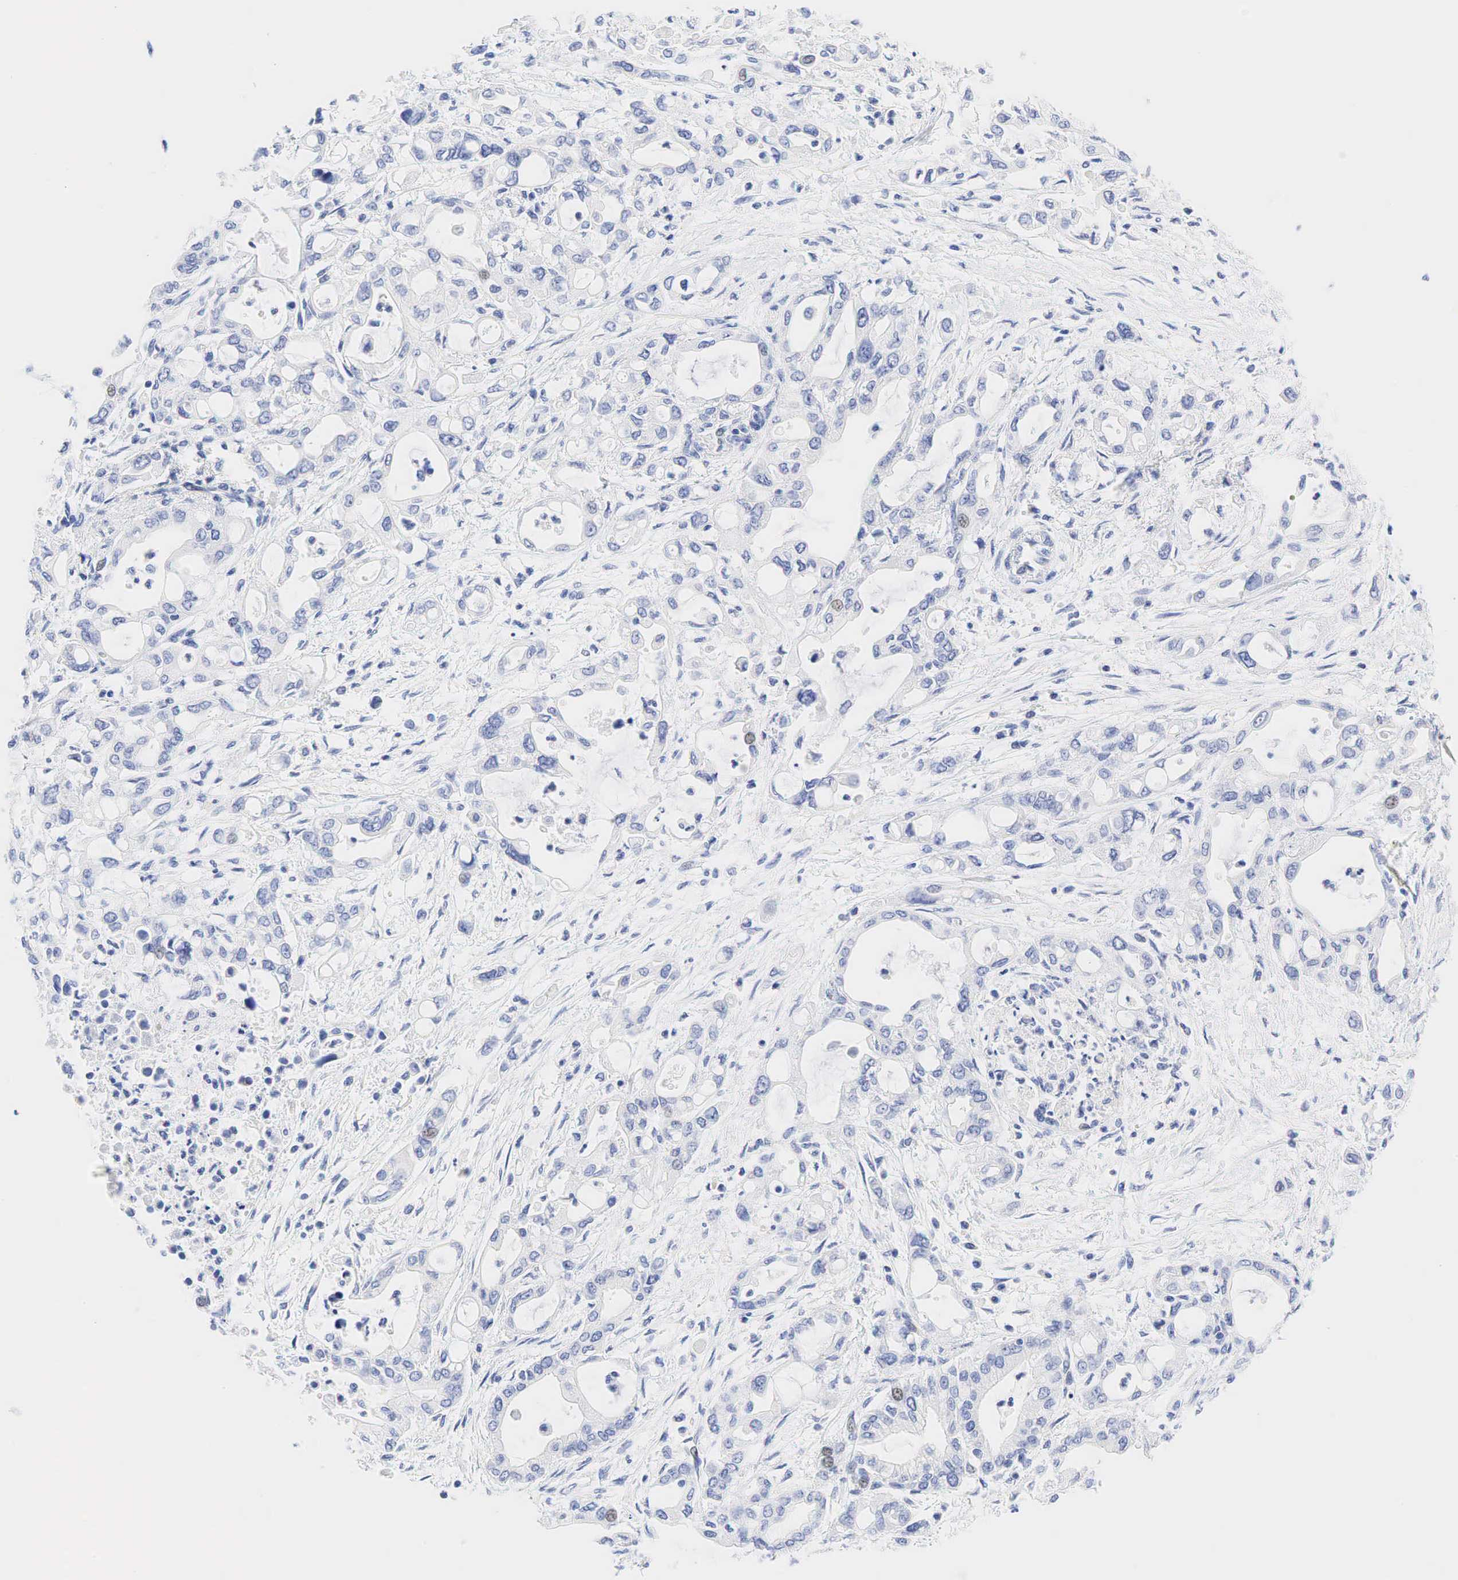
{"staining": {"intensity": "negative", "quantity": "none", "location": "none"}, "tissue": "pancreatic cancer", "cell_type": "Tumor cells", "image_type": "cancer", "snomed": [{"axis": "morphology", "description": "Adenocarcinoma, NOS"}, {"axis": "topography", "description": "Pancreas"}], "caption": "High power microscopy photomicrograph of an IHC image of pancreatic adenocarcinoma, revealing no significant positivity in tumor cells. Nuclei are stained in blue.", "gene": "AR", "patient": {"sex": "female", "age": 57}}